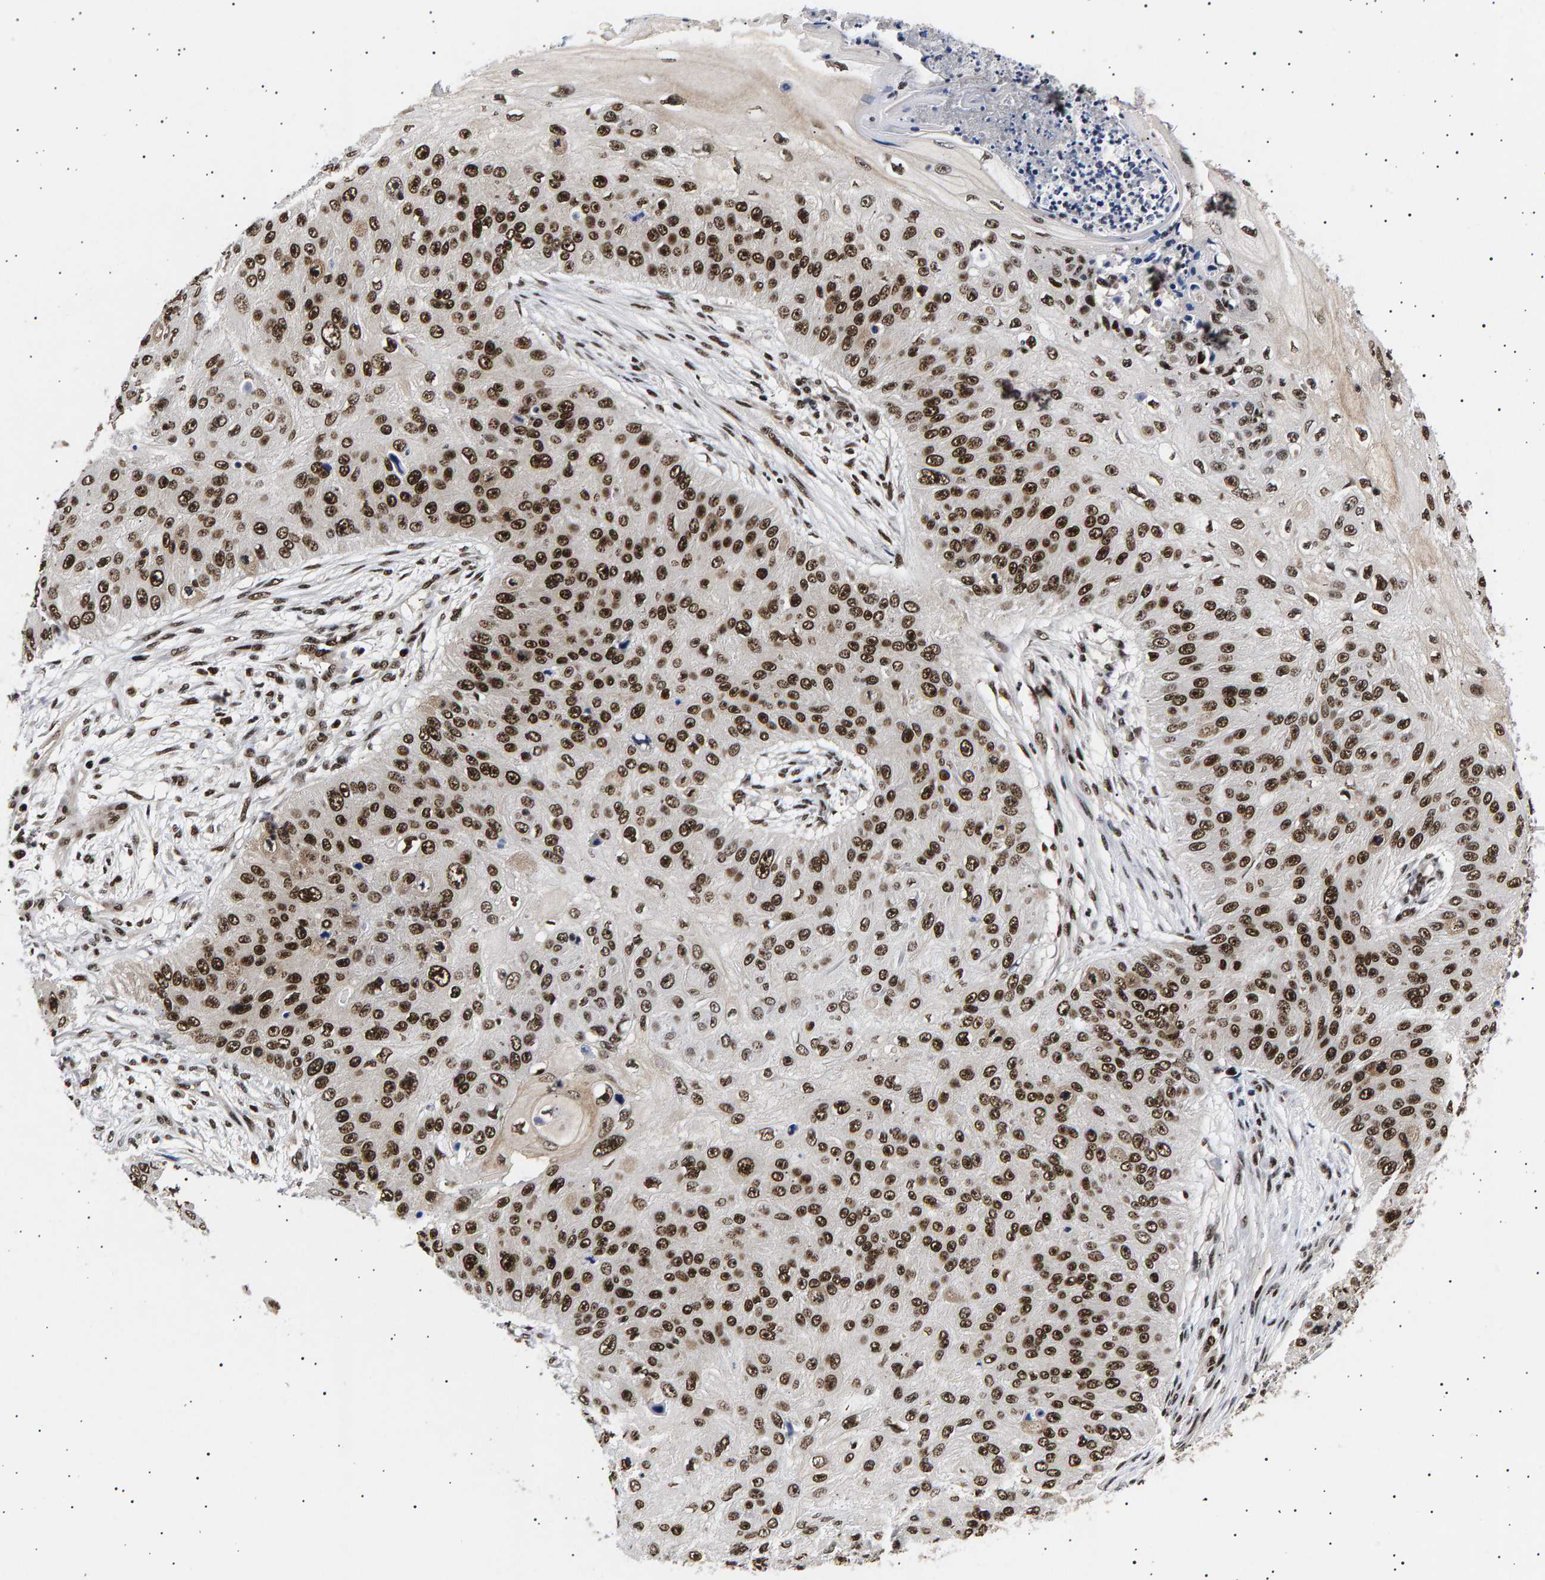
{"staining": {"intensity": "strong", "quantity": ">75%", "location": "nuclear"}, "tissue": "skin cancer", "cell_type": "Tumor cells", "image_type": "cancer", "snomed": [{"axis": "morphology", "description": "Squamous cell carcinoma, NOS"}, {"axis": "topography", "description": "Skin"}], "caption": "Tumor cells demonstrate high levels of strong nuclear expression in approximately >75% of cells in human skin squamous cell carcinoma.", "gene": "ANKRD40", "patient": {"sex": "female", "age": 80}}